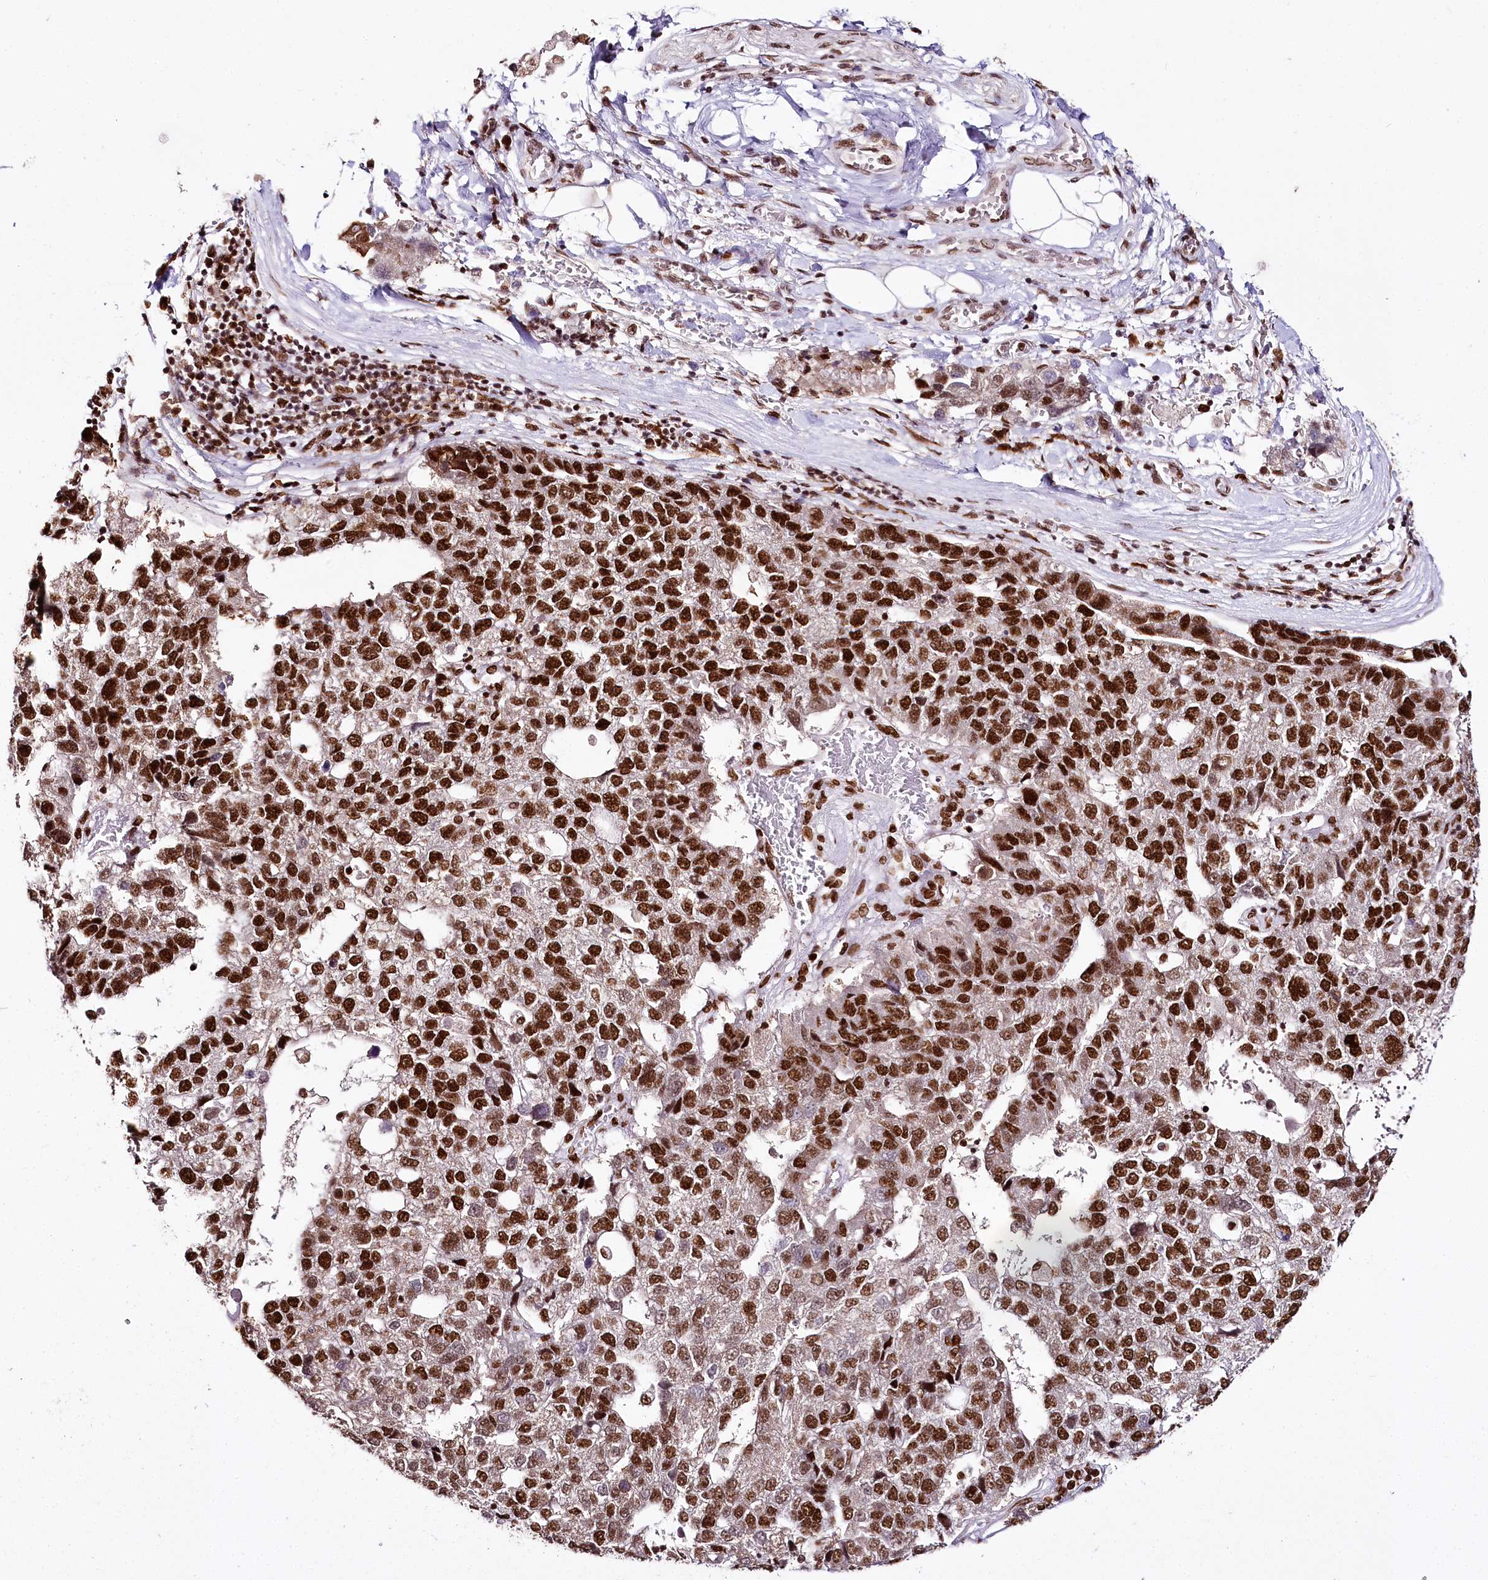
{"staining": {"intensity": "strong", "quantity": ">75%", "location": "nuclear"}, "tissue": "pancreatic cancer", "cell_type": "Tumor cells", "image_type": "cancer", "snomed": [{"axis": "morphology", "description": "Adenocarcinoma, NOS"}, {"axis": "topography", "description": "Pancreas"}], "caption": "Adenocarcinoma (pancreatic) stained for a protein reveals strong nuclear positivity in tumor cells. The staining is performed using DAB (3,3'-diaminobenzidine) brown chromogen to label protein expression. The nuclei are counter-stained blue using hematoxylin.", "gene": "SMARCE1", "patient": {"sex": "female", "age": 61}}